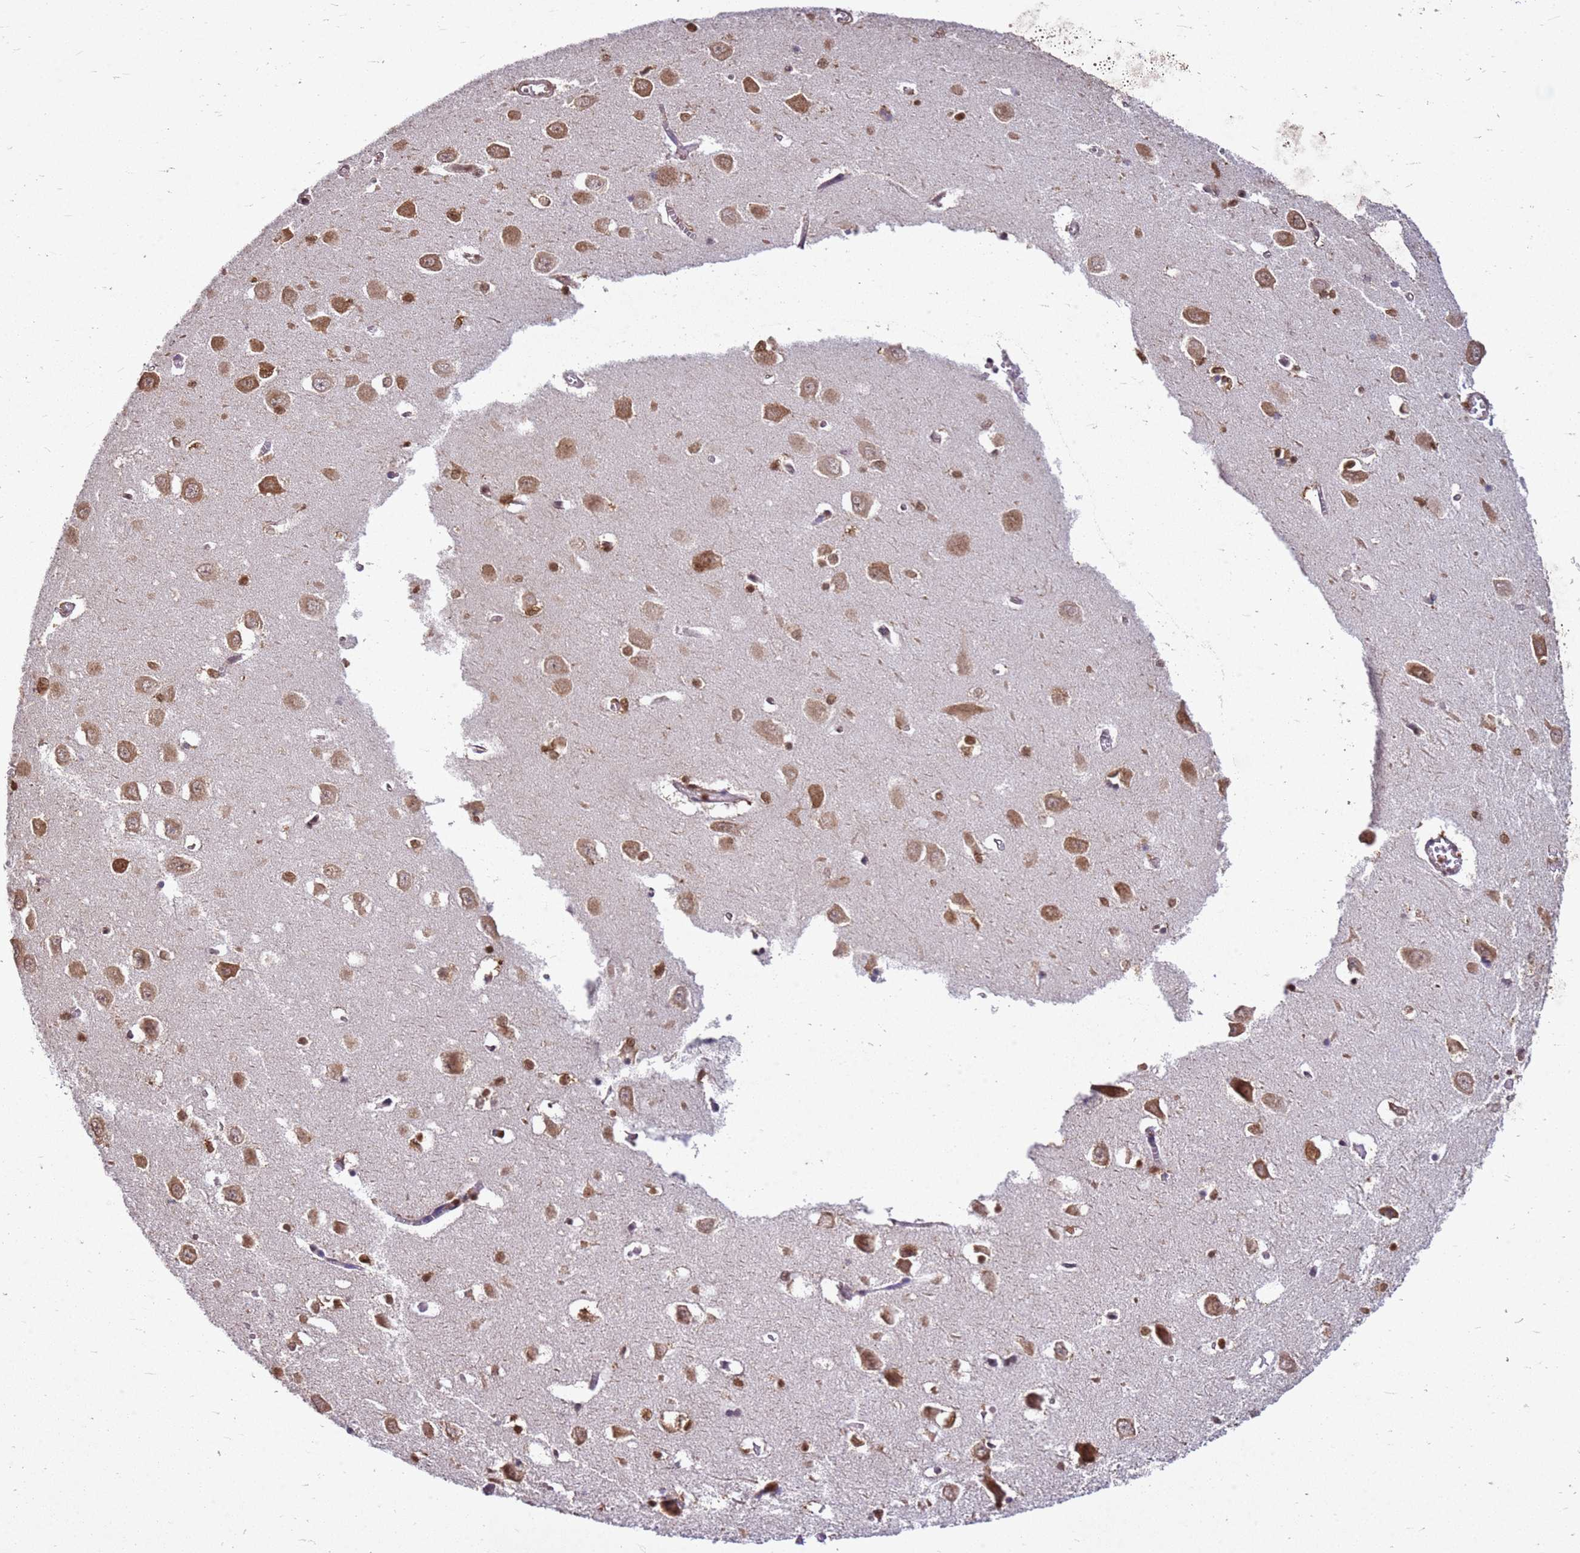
{"staining": {"intensity": "strong", "quantity": "25%-75%", "location": "cytoplasmic/membranous,nuclear"}, "tissue": "hippocampus", "cell_type": "Glial cells", "image_type": "normal", "snomed": [{"axis": "morphology", "description": "Normal tissue, NOS"}, {"axis": "topography", "description": "Hippocampus"}], "caption": "This image demonstrates immunohistochemistry (IHC) staining of benign hippocampus, with high strong cytoplasmic/membranous,nuclear positivity in approximately 25%-75% of glial cells.", "gene": "APEX1", "patient": {"sex": "male", "age": 70}}